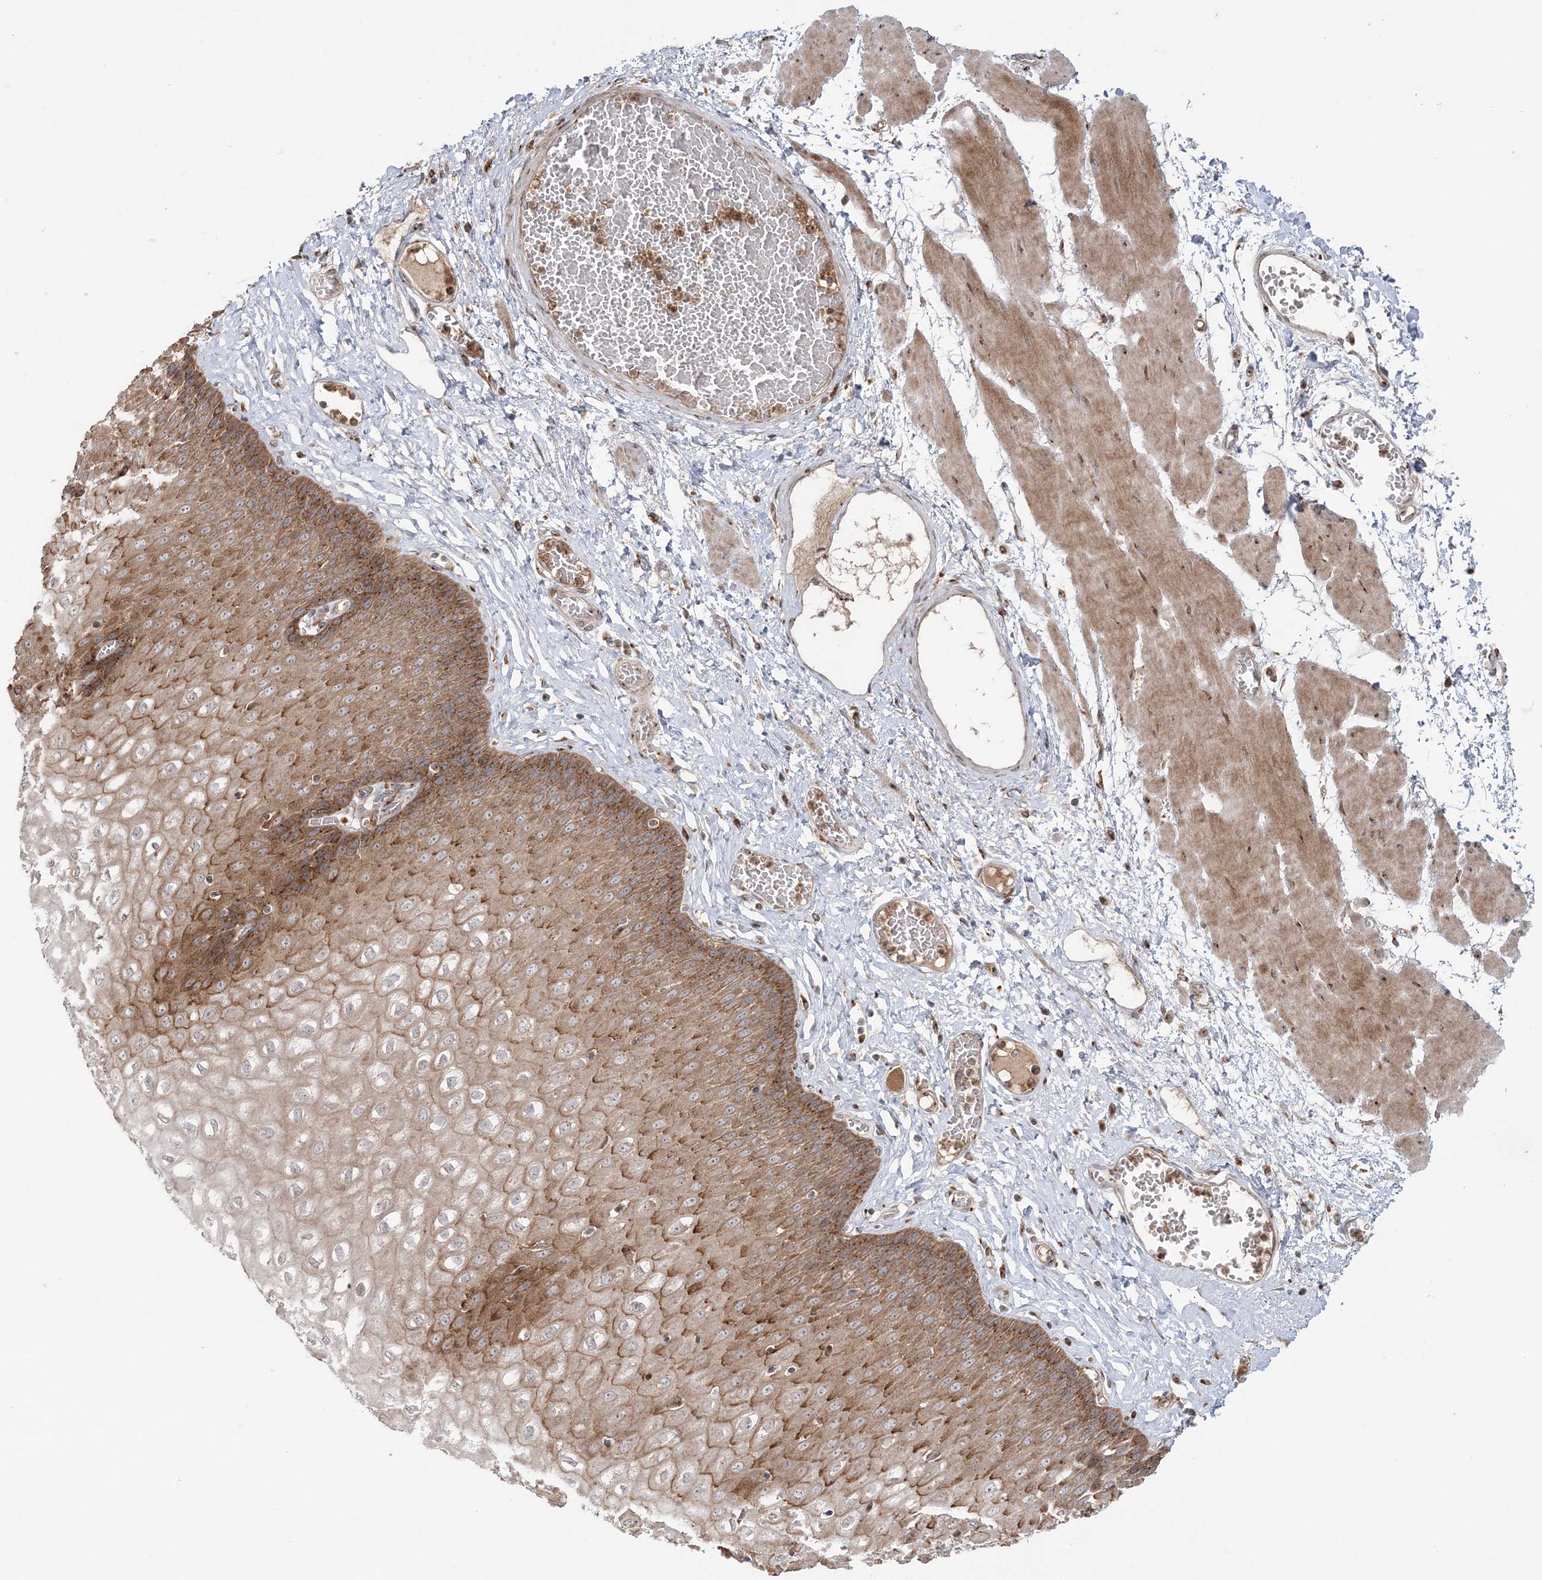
{"staining": {"intensity": "moderate", "quantity": ">75%", "location": "cytoplasmic/membranous"}, "tissue": "esophagus", "cell_type": "Squamous epithelial cells", "image_type": "normal", "snomed": [{"axis": "morphology", "description": "Normal tissue, NOS"}, {"axis": "topography", "description": "Esophagus"}], "caption": "A high-resolution histopathology image shows IHC staining of normal esophagus, which reveals moderate cytoplasmic/membranous expression in approximately >75% of squamous epithelial cells. (Brightfield microscopy of DAB IHC at high magnification).", "gene": "ABCC3", "patient": {"sex": "male", "age": 60}}